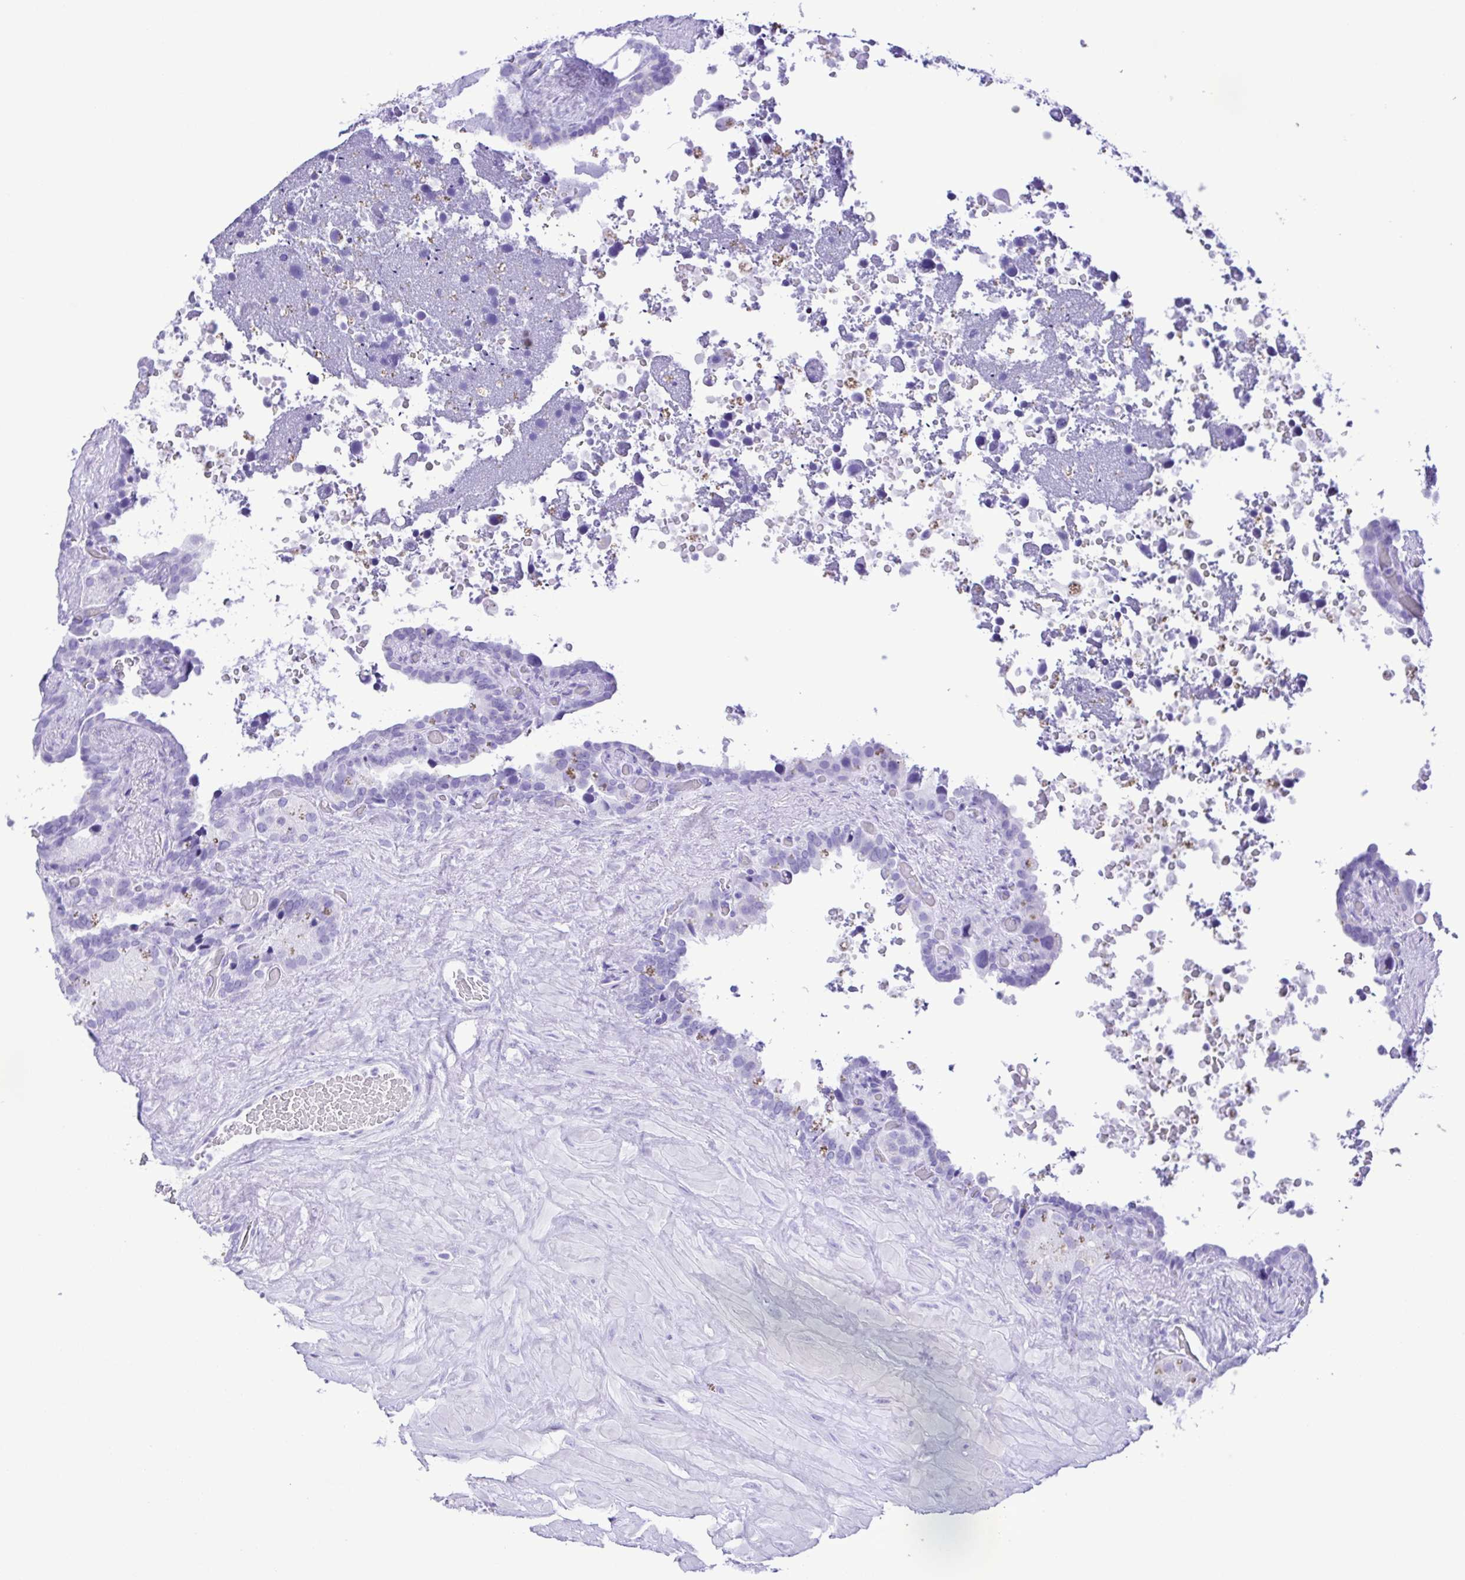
{"staining": {"intensity": "negative", "quantity": "none", "location": "none"}, "tissue": "seminal vesicle", "cell_type": "Glandular cells", "image_type": "normal", "snomed": [{"axis": "morphology", "description": "Normal tissue, NOS"}, {"axis": "topography", "description": "Seminal veicle"}], "caption": "The micrograph displays no significant staining in glandular cells of seminal vesicle. (DAB immunohistochemistry (IHC), high magnification).", "gene": "ERP27", "patient": {"sex": "male", "age": 60}}